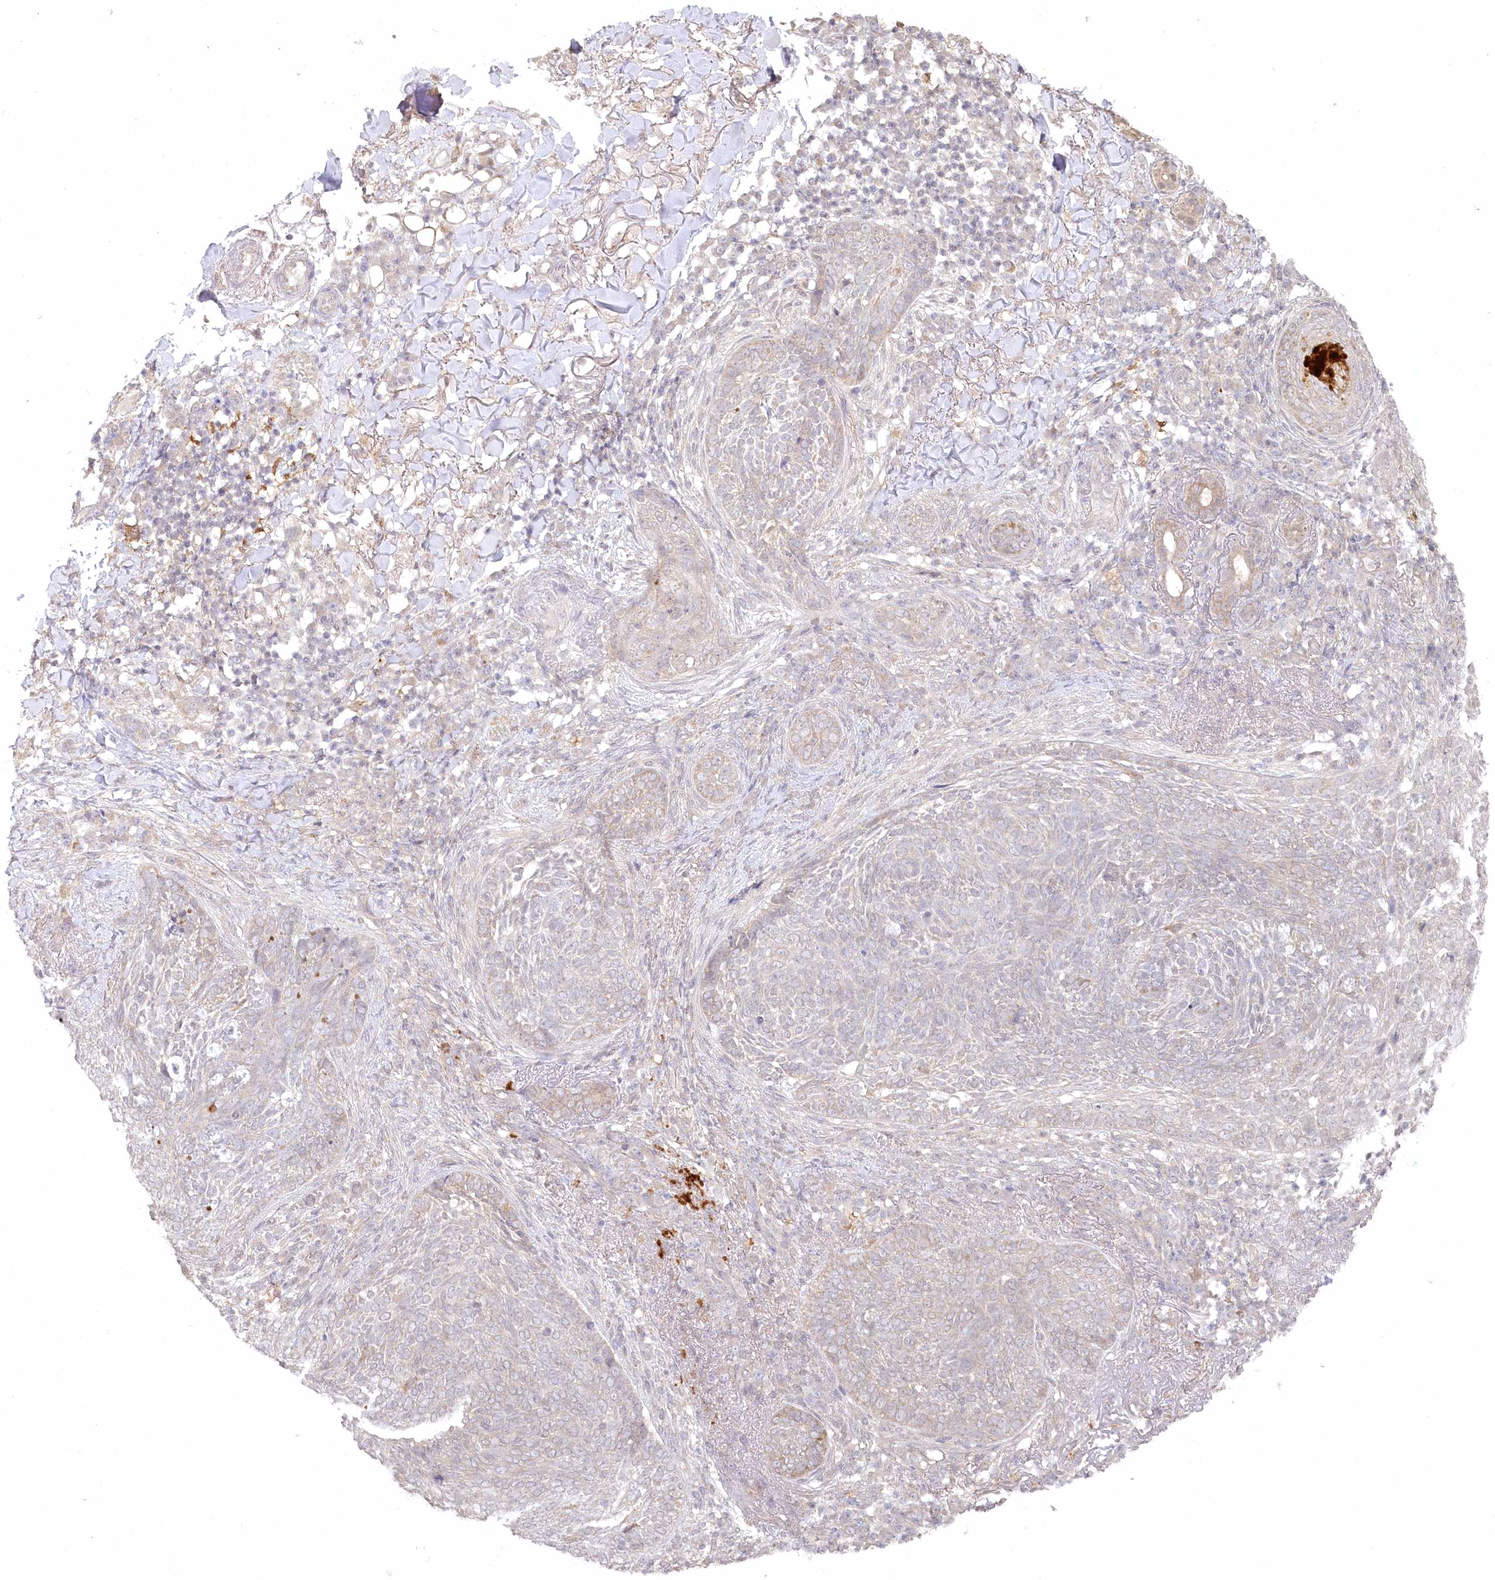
{"staining": {"intensity": "negative", "quantity": "none", "location": "none"}, "tissue": "skin cancer", "cell_type": "Tumor cells", "image_type": "cancer", "snomed": [{"axis": "morphology", "description": "Basal cell carcinoma"}, {"axis": "topography", "description": "Skin"}], "caption": "Basal cell carcinoma (skin) was stained to show a protein in brown. There is no significant positivity in tumor cells. Nuclei are stained in blue.", "gene": "AAMDC", "patient": {"sex": "male", "age": 85}}